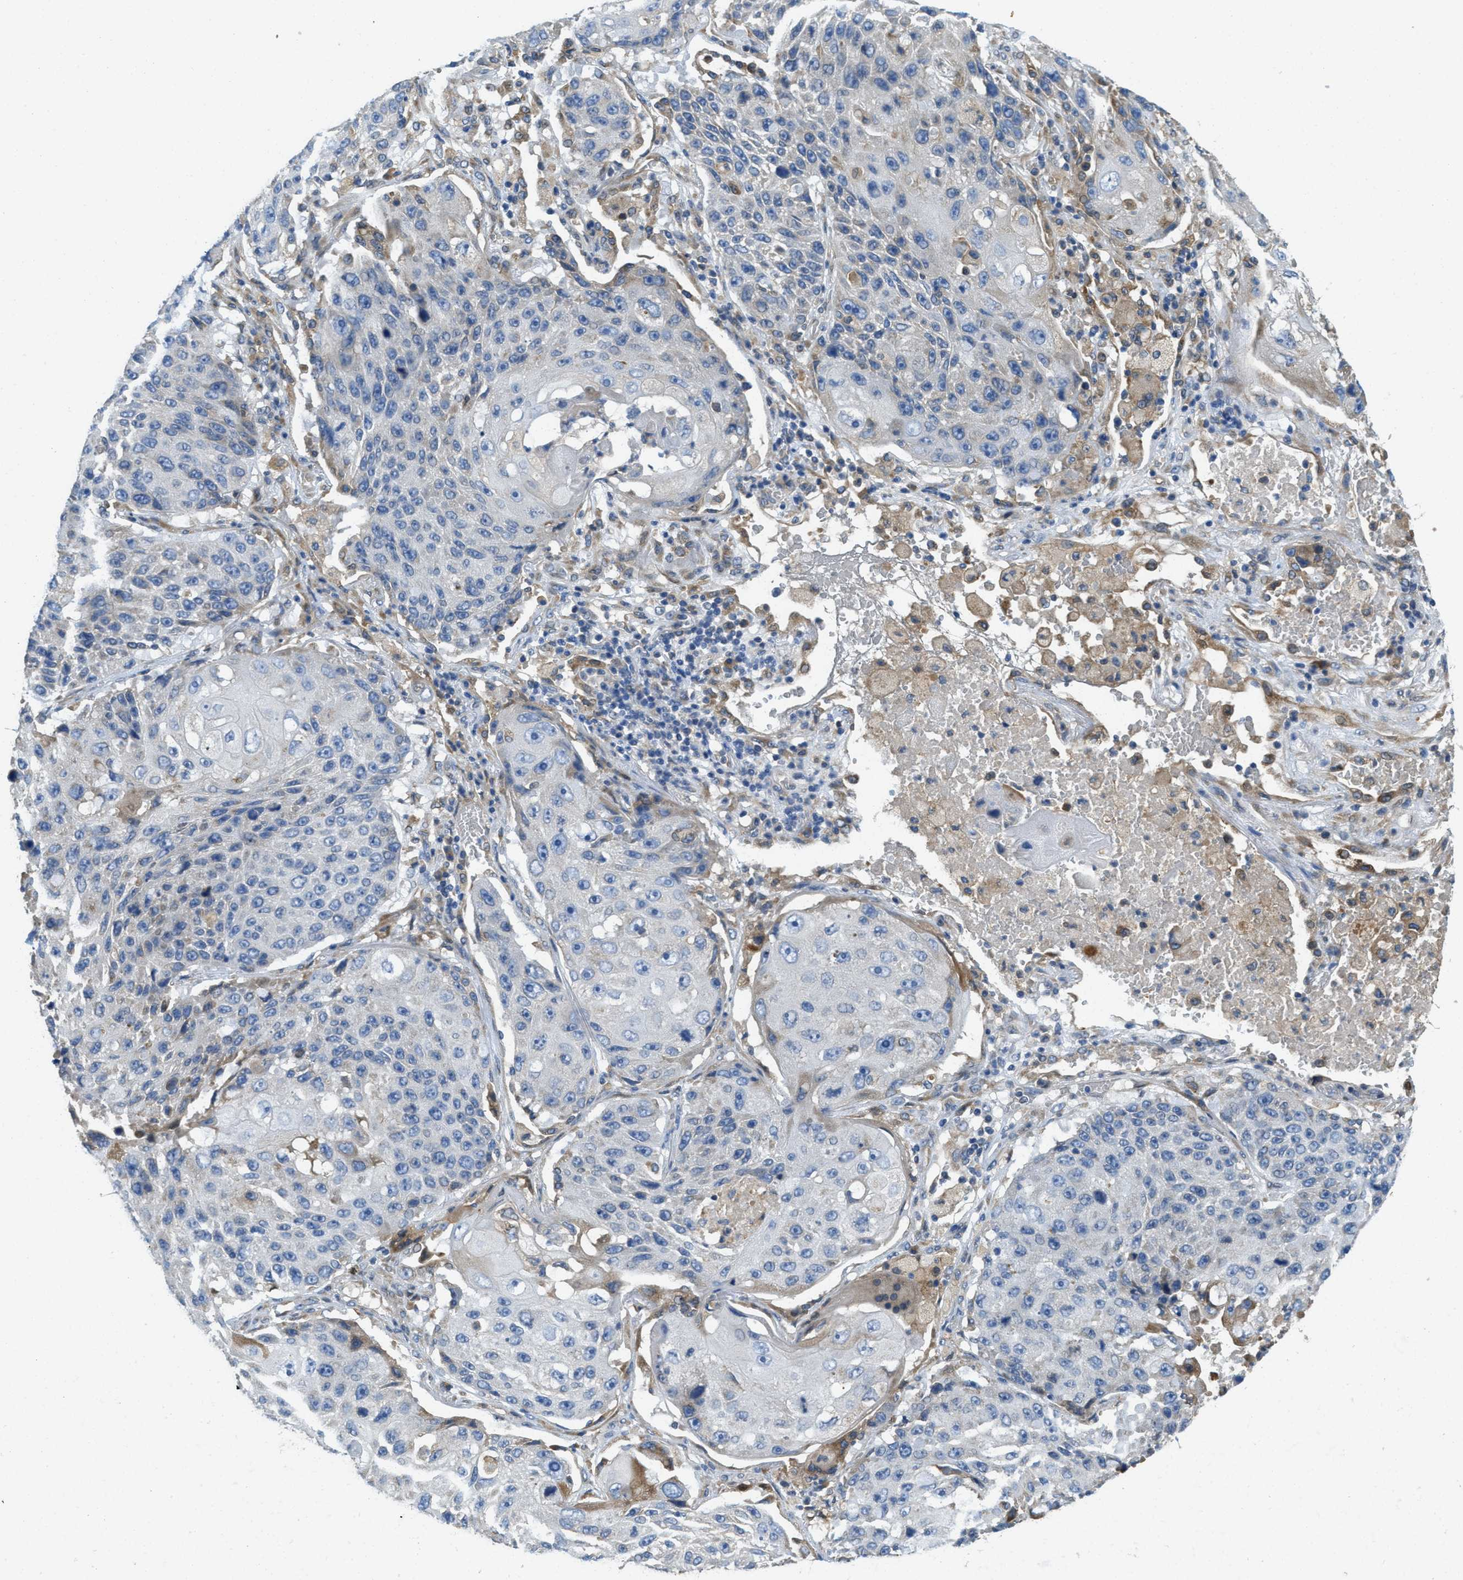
{"staining": {"intensity": "negative", "quantity": "none", "location": "none"}, "tissue": "lung cancer", "cell_type": "Tumor cells", "image_type": "cancer", "snomed": [{"axis": "morphology", "description": "Squamous cell carcinoma, NOS"}, {"axis": "topography", "description": "Lung"}], "caption": "Squamous cell carcinoma (lung) stained for a protein using immunohistochemistry (IHC) displays no positivity tumor cells.", "gene": "MPDU1", "patient": {"sex": "male", "age": 61}}